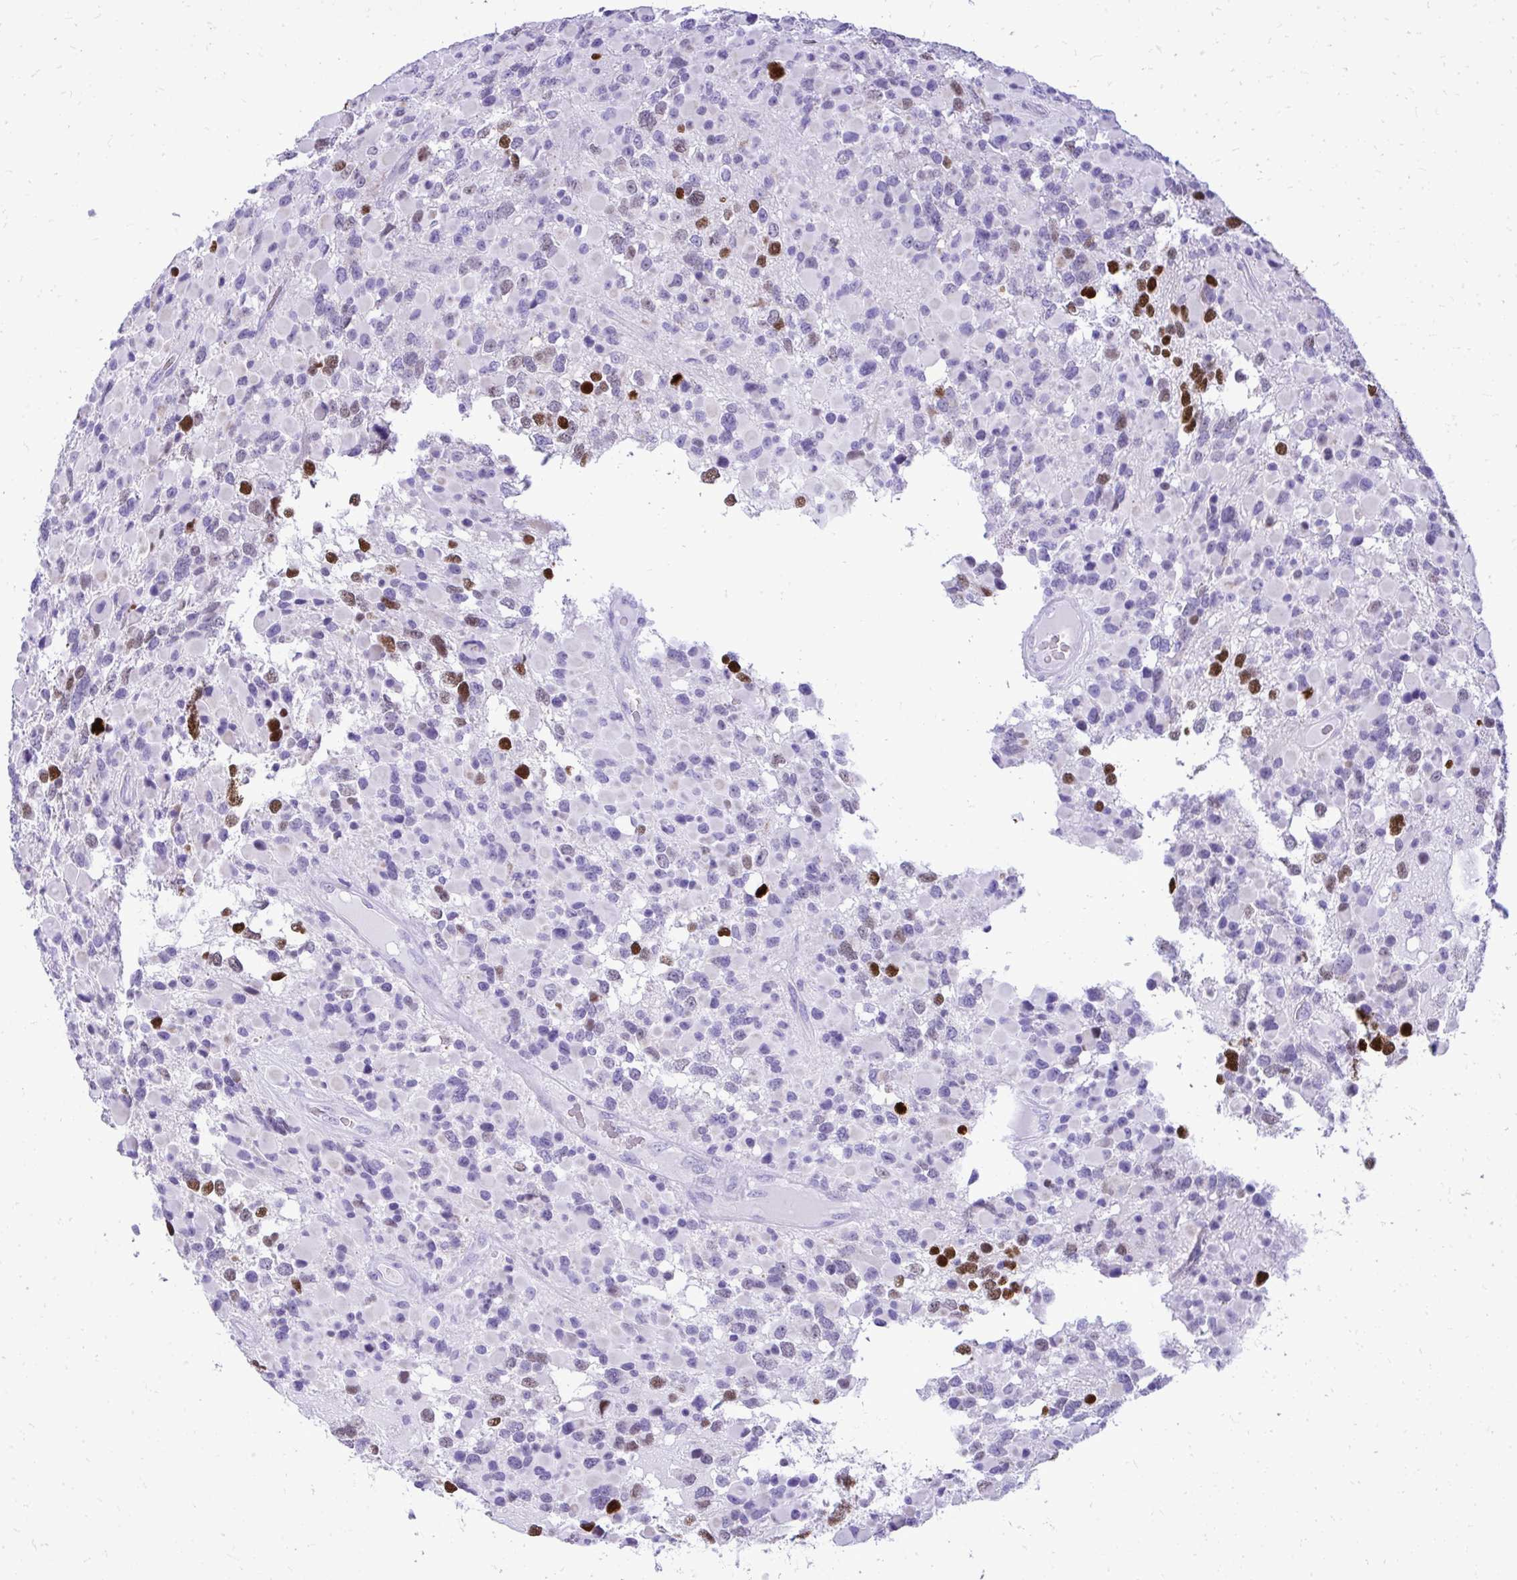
{"staining": {"intensity": "strong", "quantity": "<25%", "location": "nuclear"}, "tissue": "glioma", "cell_type": "Tumor cells", "image_type": "cancer", "snomed": [{"axis": "morphology", "description": "Glioma, malignant, High grade"}, {"axis": "topography", "description": "Brain"}], "caption": "About <25% of tumor cells in glioma demonstrate strong nuclear protein expression as visualized by brown immunohistochemical staining.", "gene": "RALYL", "patient": {"sex": "female", "age": 40}}